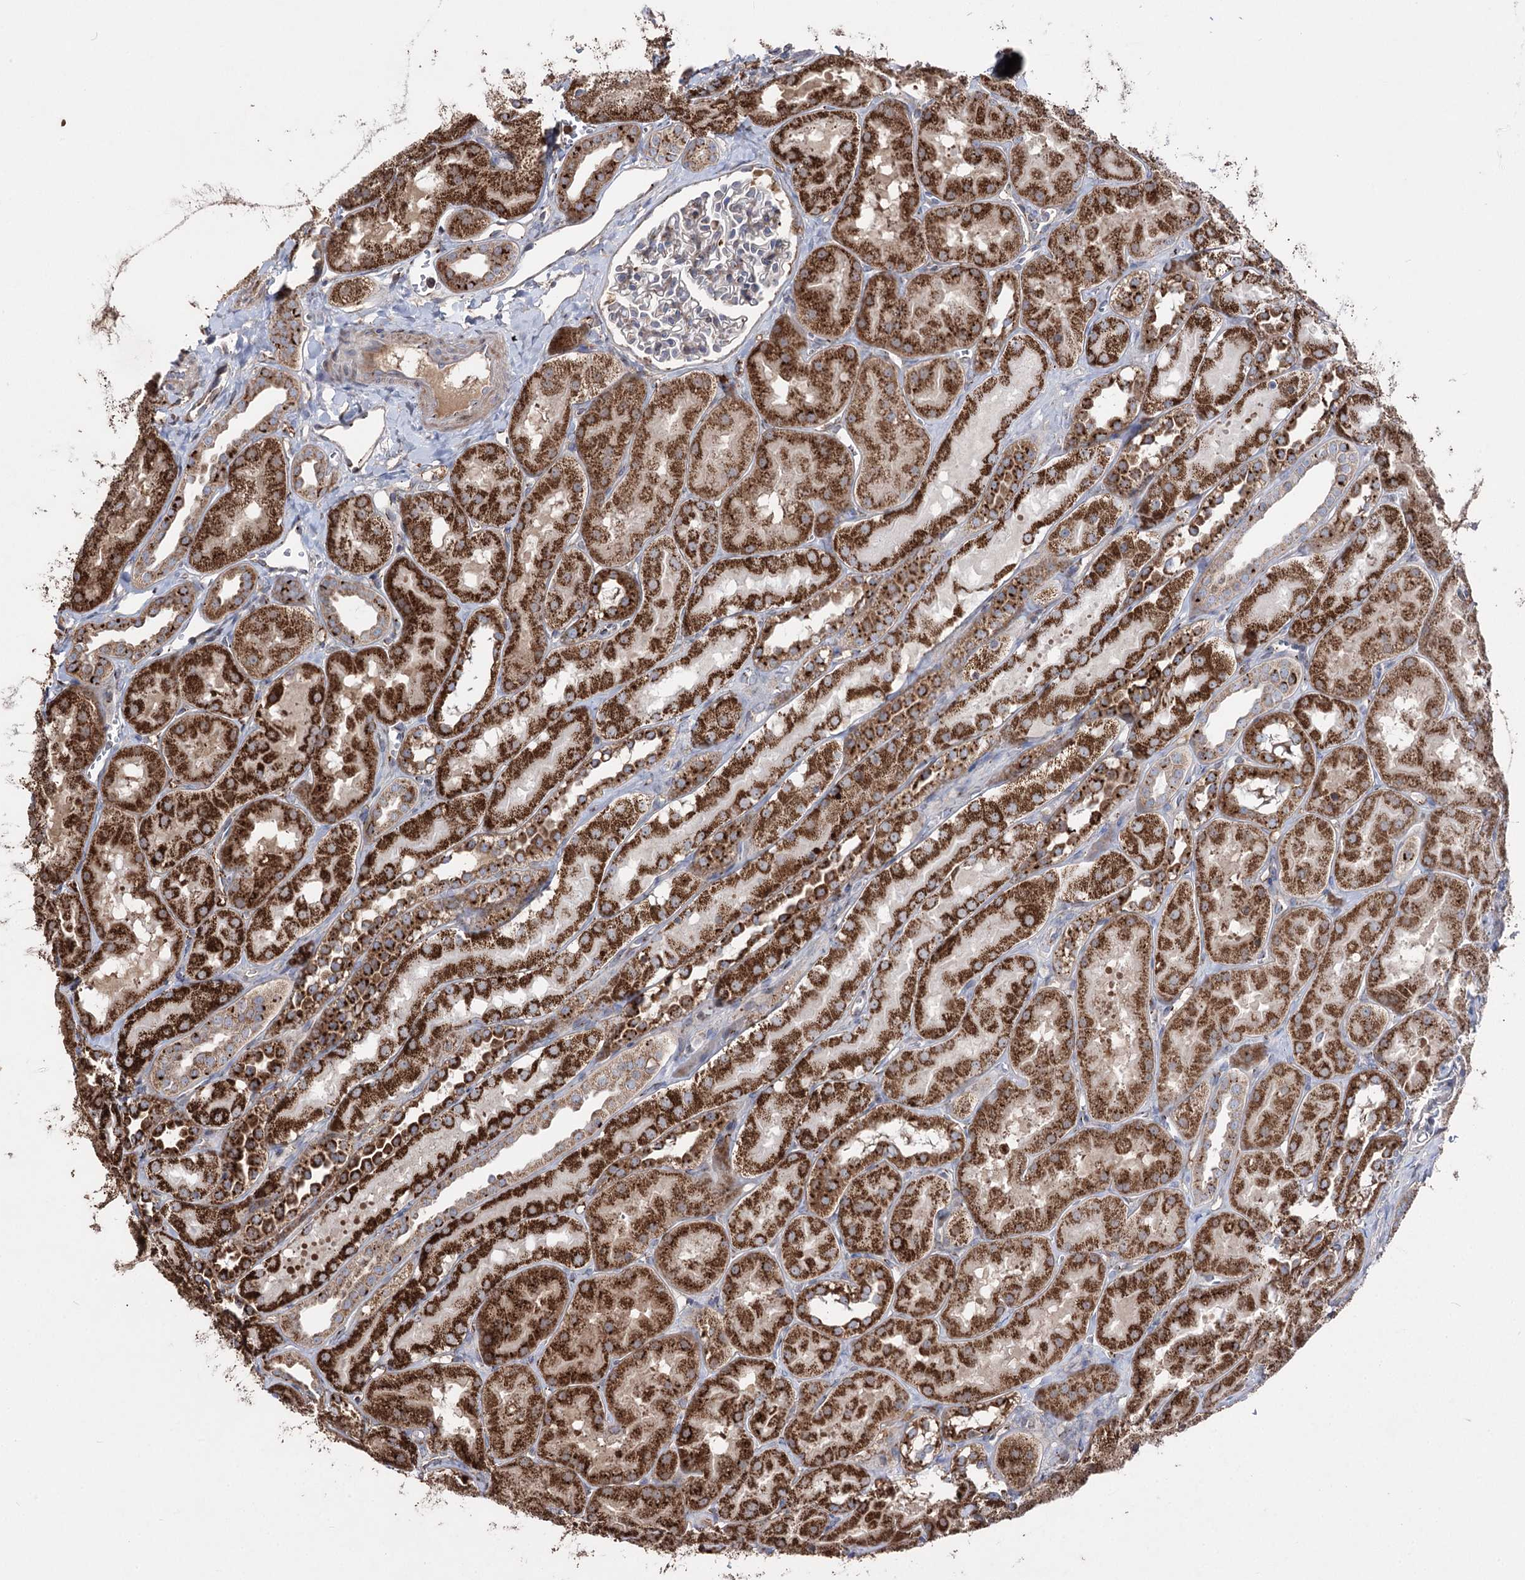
{"staining": {"intensity": "weak", "quantity": "25%-75%", "location": "cytoplasmic/membranous"}, "tissue": "kidney", "cell_type": "Cells in glomeruli", "image_type": "normal", "snomed": [{"axis": "morphology", "description": "Normal tissue, NOS"}, {"axis": "topography", "description": "Kidney"}, {"axis": "topography", "description": "Urinary bladder"}], "caption": "Kidney stained with immunohistochemistry (IHC) reveals weak cytoplasmic/membranous staining in about 25%-75% of cells in glomeruli.", "gene": "ARHGAP20", "patient": {"sex": "male", "age": 16}}